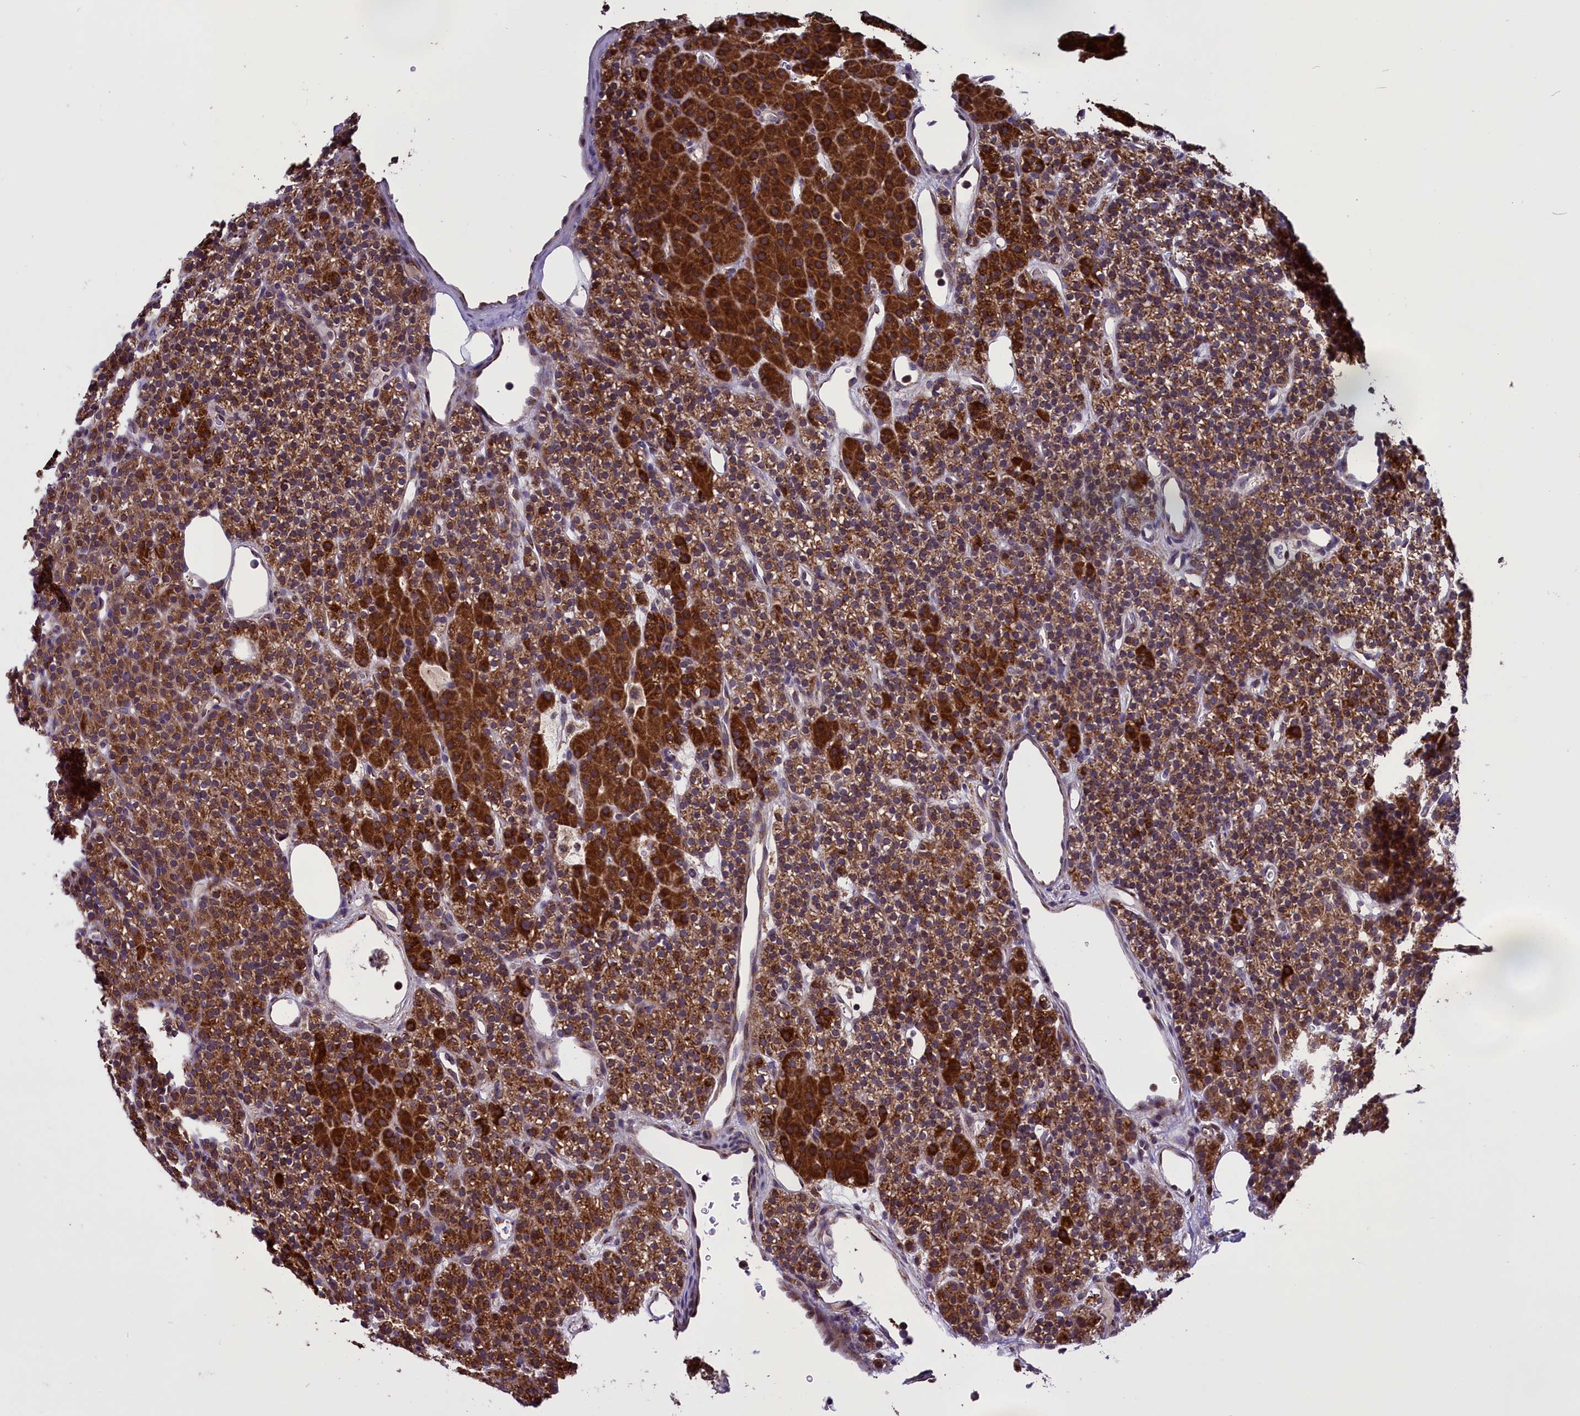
{"staining": {"intensity": "strong", "quantity": ">75%", "location": "cytoplasmic/membranous"}, "tissue": "parathyroid gland", "cell_type": "Glandular cells", "image_type": "normal", "snomed": [{"axis": "morphology", "description": "Normal tissue, NOS"}, {"axis": "morphology", "description": "Hyperplasia, NOS"}, {"axis": "topography", "description": "Parathyroid gland"}], "caption": "A micrograph of parathyroid gland stained for a protein displays strong cytoplasmic/membranous brown staining in glandular cells.", "gene": "GLRX5", "patient": {"sex": "male", "age": 44}}